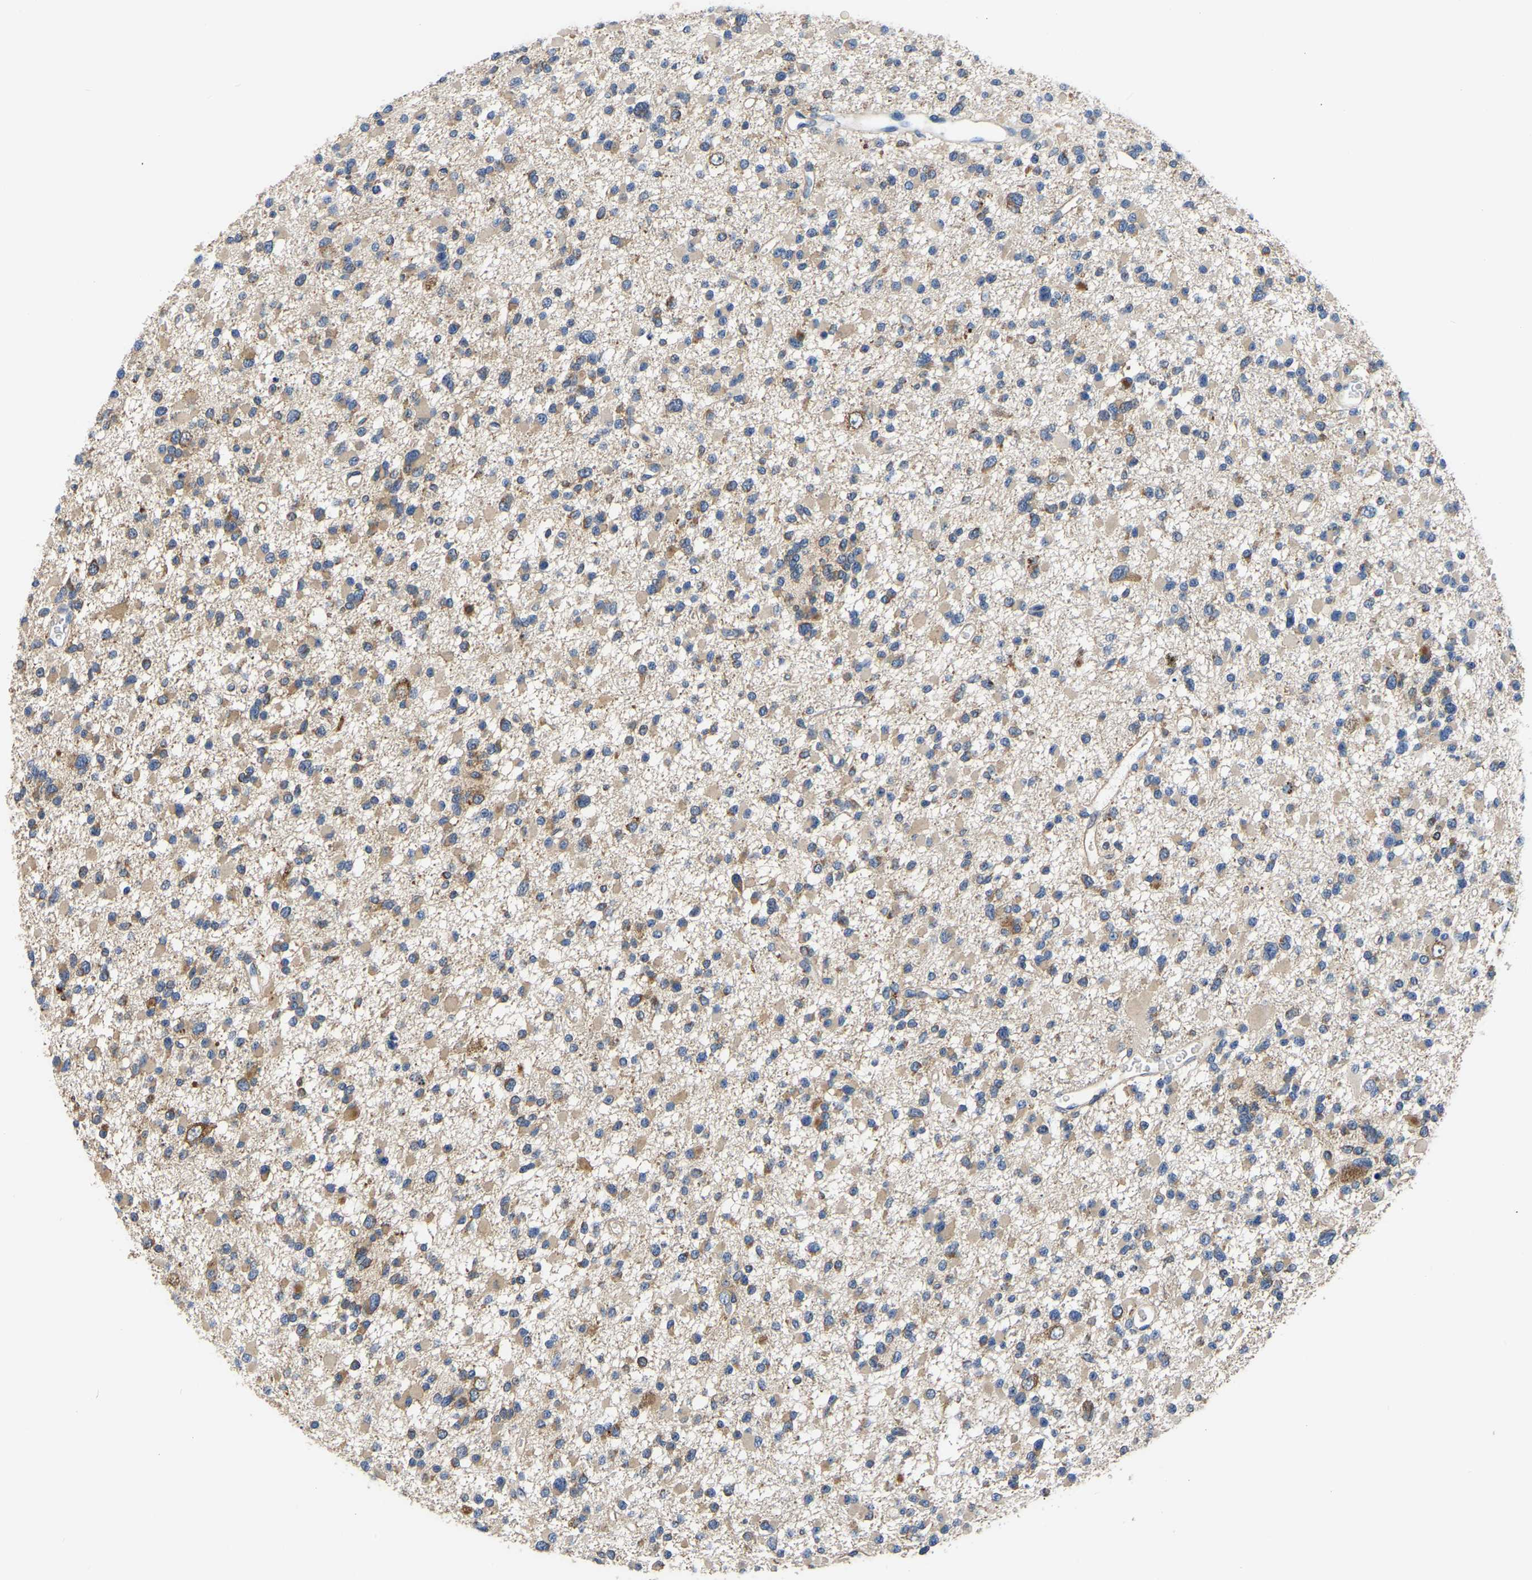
{"staining": {"intensity": "moderate", "quantity": "25%-75%", "location": "cytoplasmic/membranous"}, "tissue": "glioma", "cell_type": "Tumor cells", "image_type": "cancer", "snomed": [{"axis": "morphology", "description": "Glioma, malignant, Low grade"}, {"axis": "topography", "description": "Brain"}], "caption": "Malignant glioma (low-grade) tissue displays moderate cytoplasmic/membranous expression in about 25%-75% of tumor cells, visualized by immunohistochemistry.", "gene": "GARS1", "patient": {"sex": "female", "age": 22}}